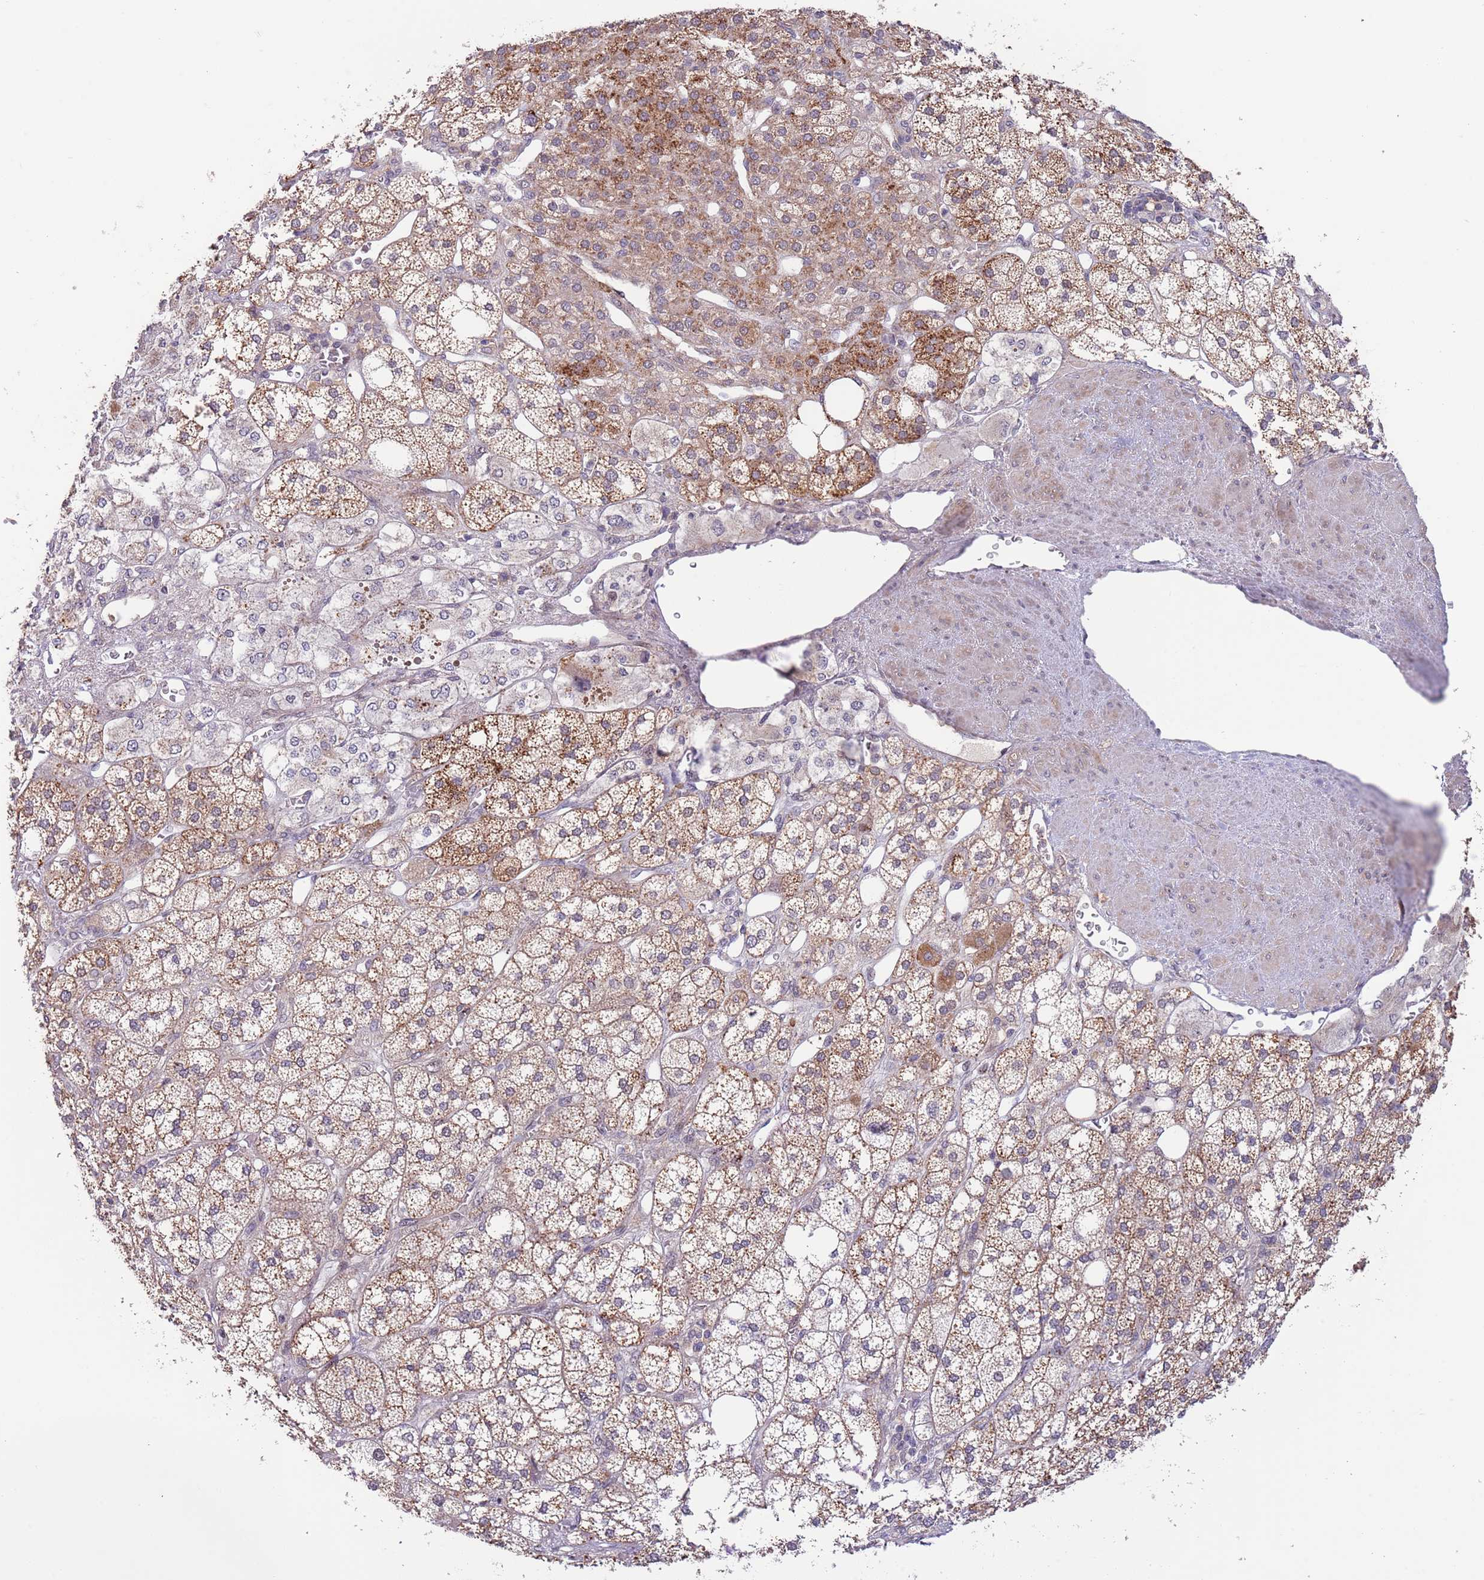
{"staining": {"intensity": "strong", "quantity": ">75%", "location": "cytoplasmic/membranous"}, "tissue": "adrenal gland", "cell_type": "Glandular cells", "image_type": "normal", "snomed": [{"axis": "morphology", "description": "Normal tissue, NOS"}, {"axis": "topography", "description": "Adrenal gland"}], "caption": "DAB (3,3'-diaminobenzidine) immunohistochemical staining of normal human adrenal gland displays strong cytoplasmic/membranous protein positivity in about >75% of glandular cells. The protein is shown in brown color, while the nuclei are stained blue.", "gene": "PRR16", "patient": {"sex": "male", "age": 61}}